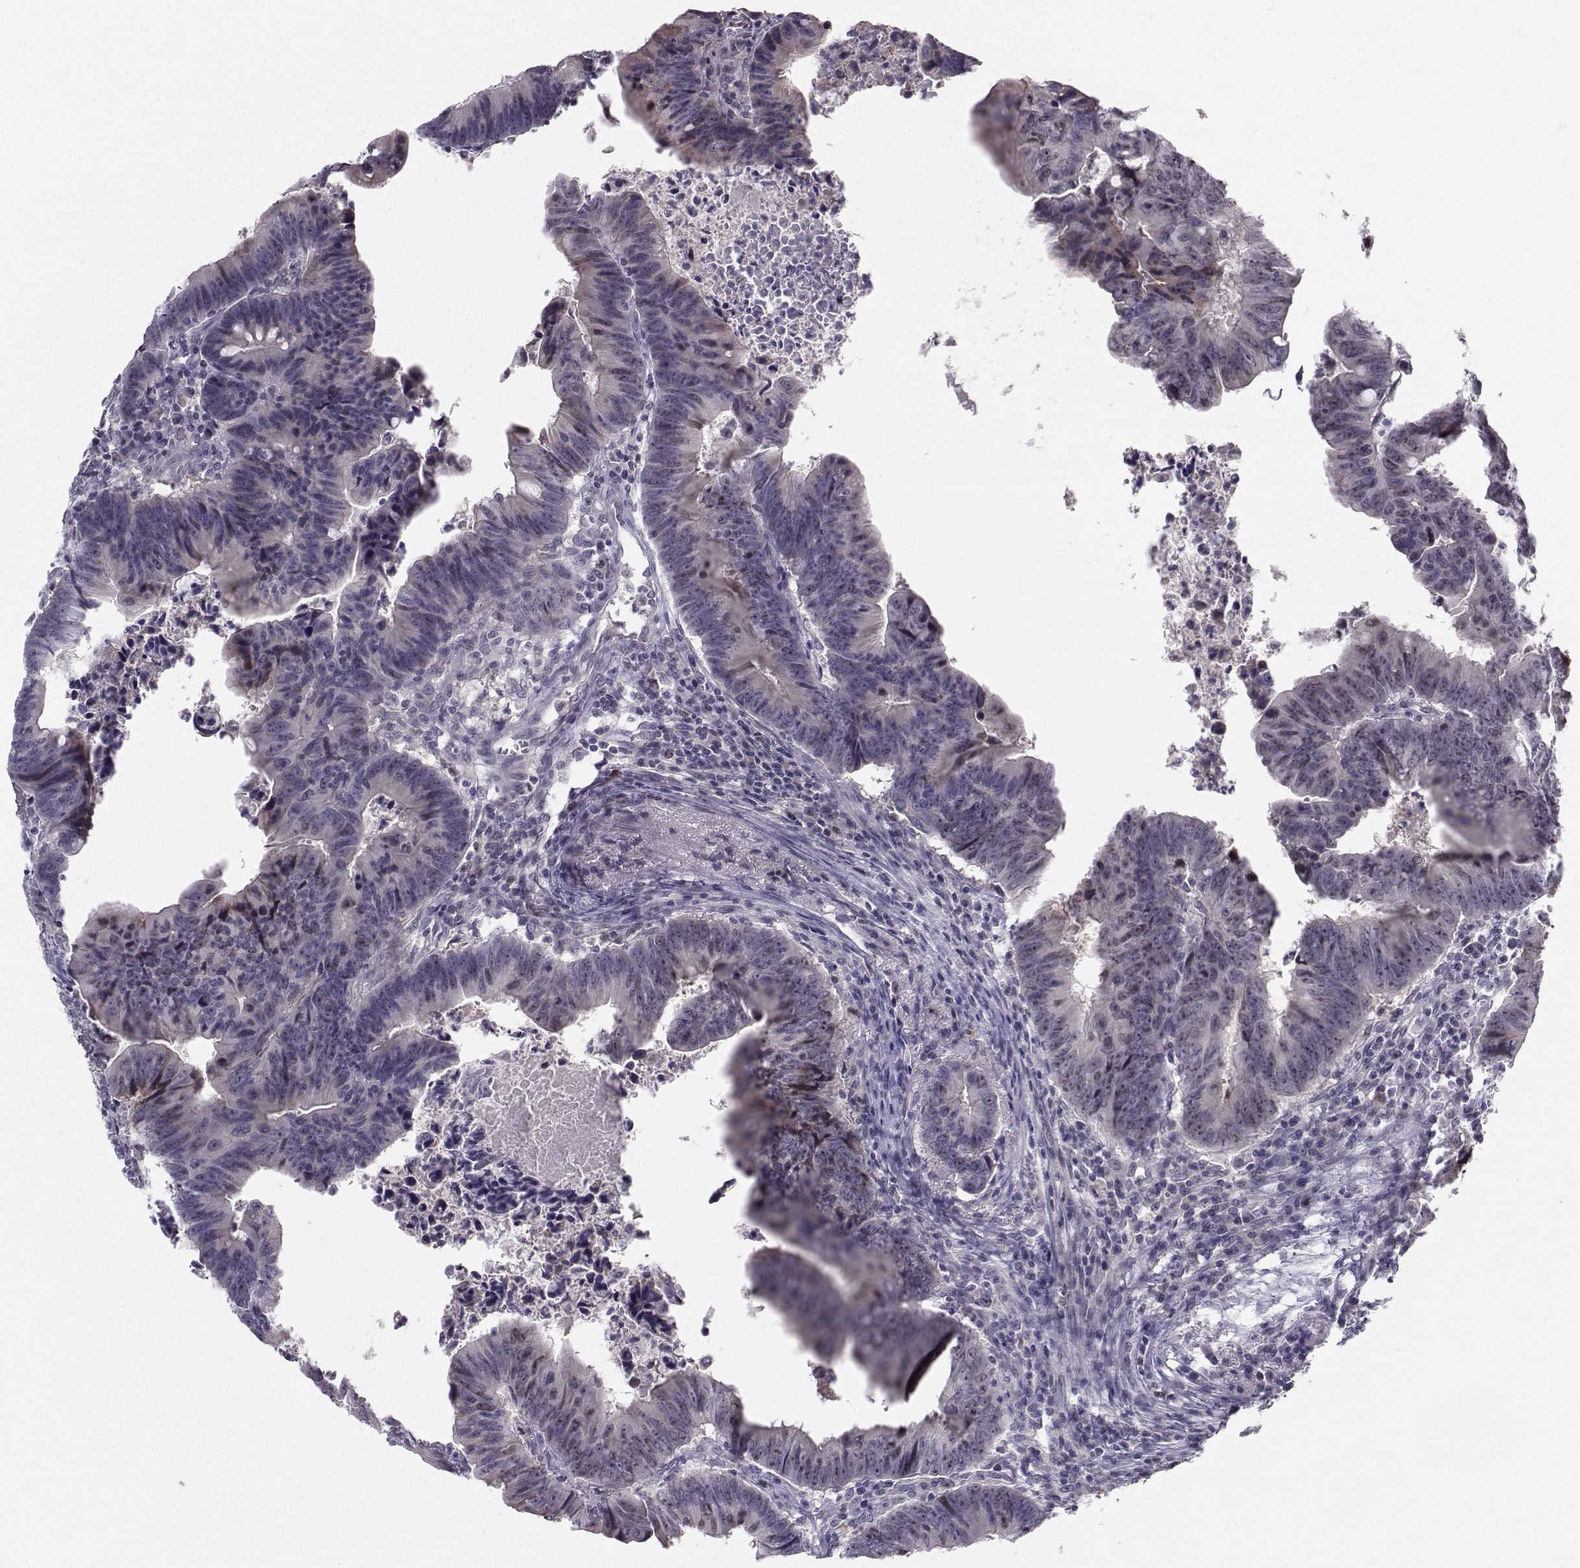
{"staining": {"intensity": "weak", "quantity": "<25%", "location": "cytoplasmic/membranous"}, "tissue": "colorectal cancer", "cell_type": "Tumor cells", "image_type": "cancer", "snomed": [{"axis": "morphology", "description": "Adenocarcinoma, NOS"}, {"axis": "topography", "description": "Colon"}], "caption": "Micrograph shows no protein staining in tumor cells of colorectal cancer (adenocarcinoma) tissue. Brightfield microscopy of immunohistochemistry (IHC) stained with DAB (3,3'-diaminobenzidine) (brown) and hematoxylin (blue), captured at high magnification.", "gene": "LRP8", "patient": {"sex": "female", "age": 87}}